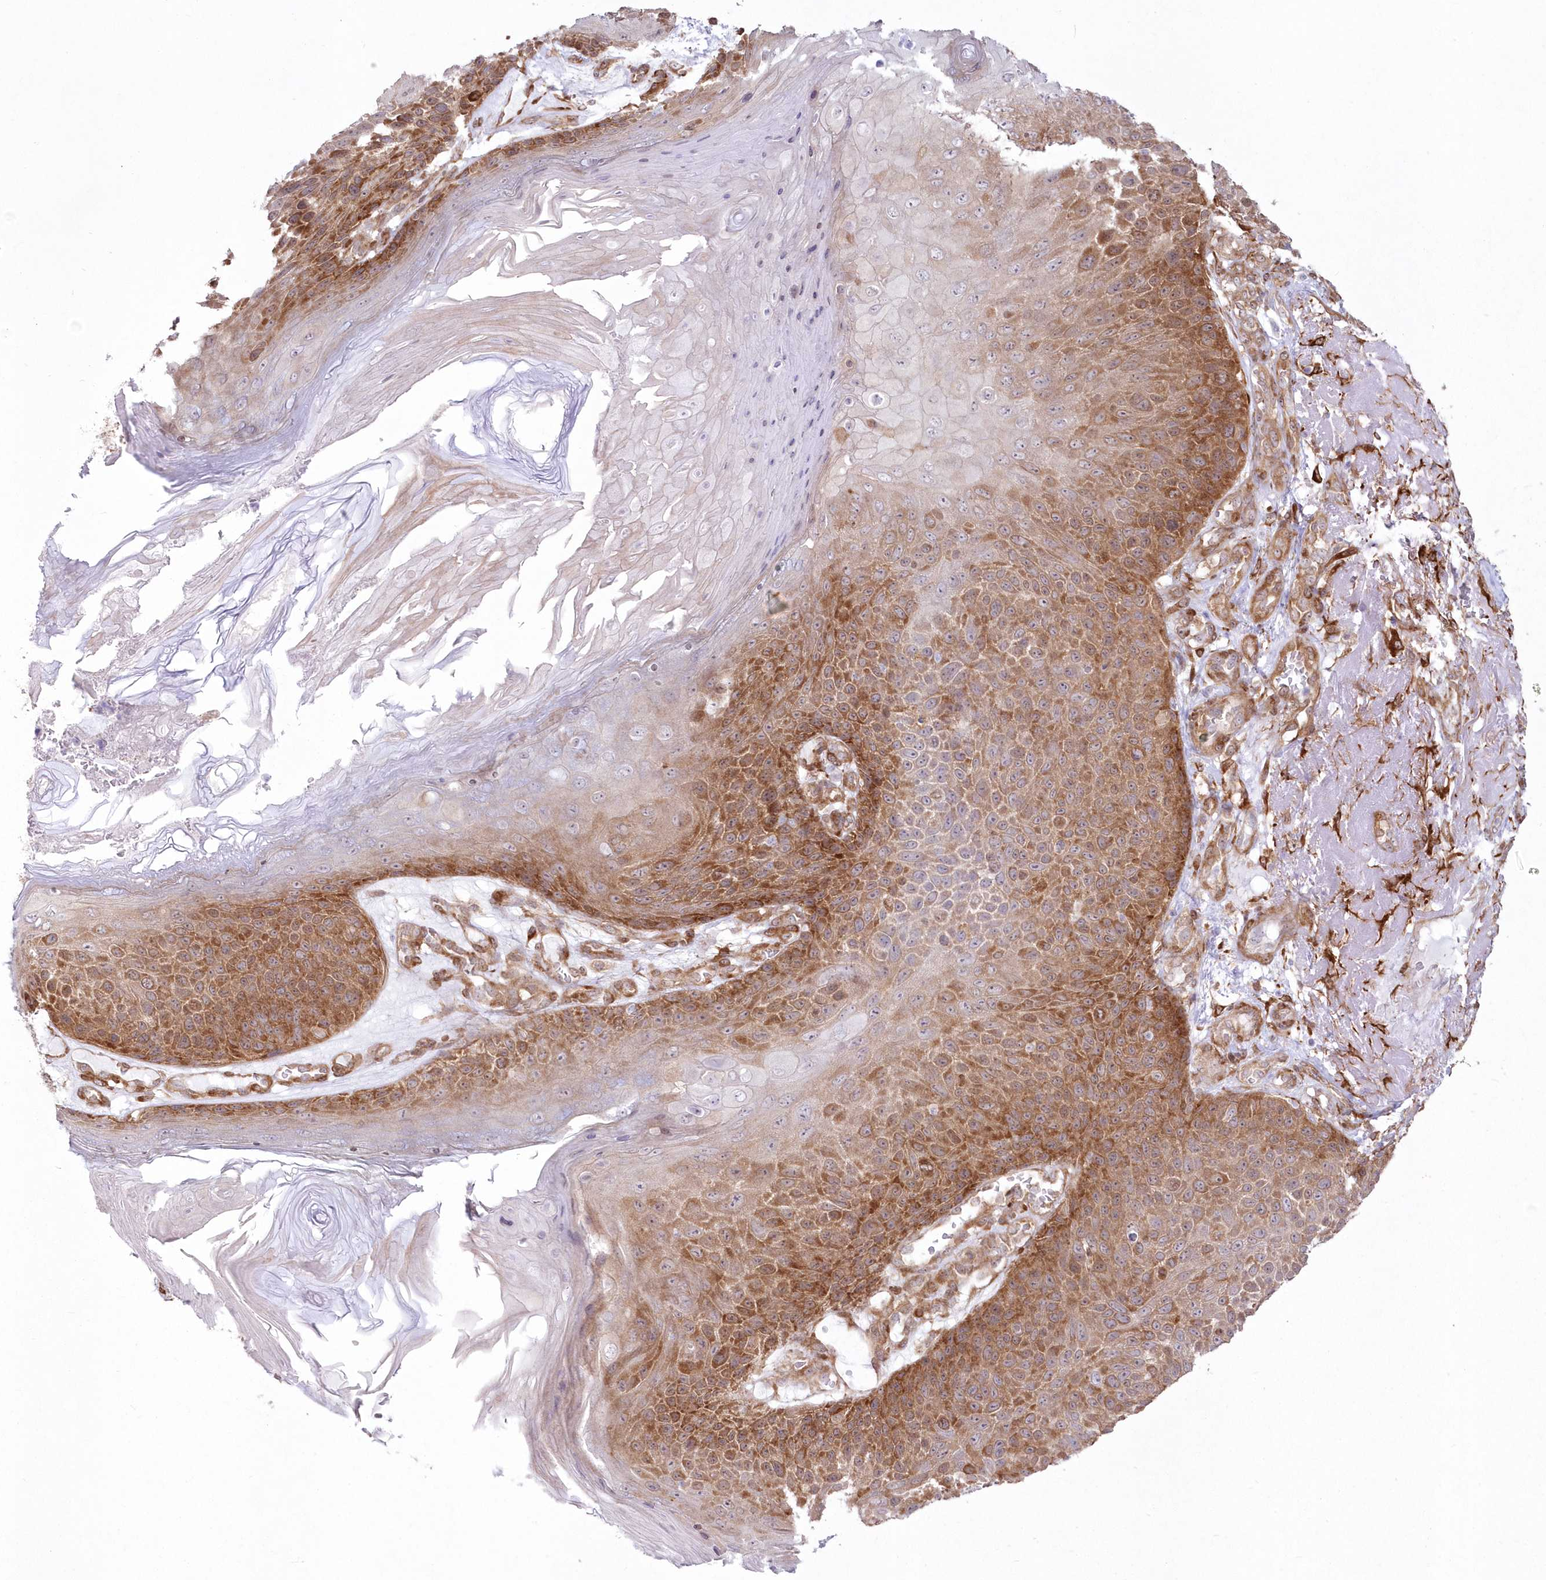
{"staining": {"intensity": "moderate", "quantity": ">75%", "location": "cytoplasmic/membranous"}, "tissue": "skin cancer", "cell_type": "Tumor cells", "image_type": "cancer", "snomed": [{"axis": "morphology", "description": "Squamous cell carcinoma, NOS"}, {"axis": "topography", "description": "Skin"}], "caption": "An immunohistochemistry histopathology image of tumor tissue is shown. Protein staining in brown labels moderate cytoplasmic/membranous positivity in skin squamous cell carcinoma within tumor cells.", "gene": "SH3PXD2B", "patient": {"sex": "female", "age": 88}}